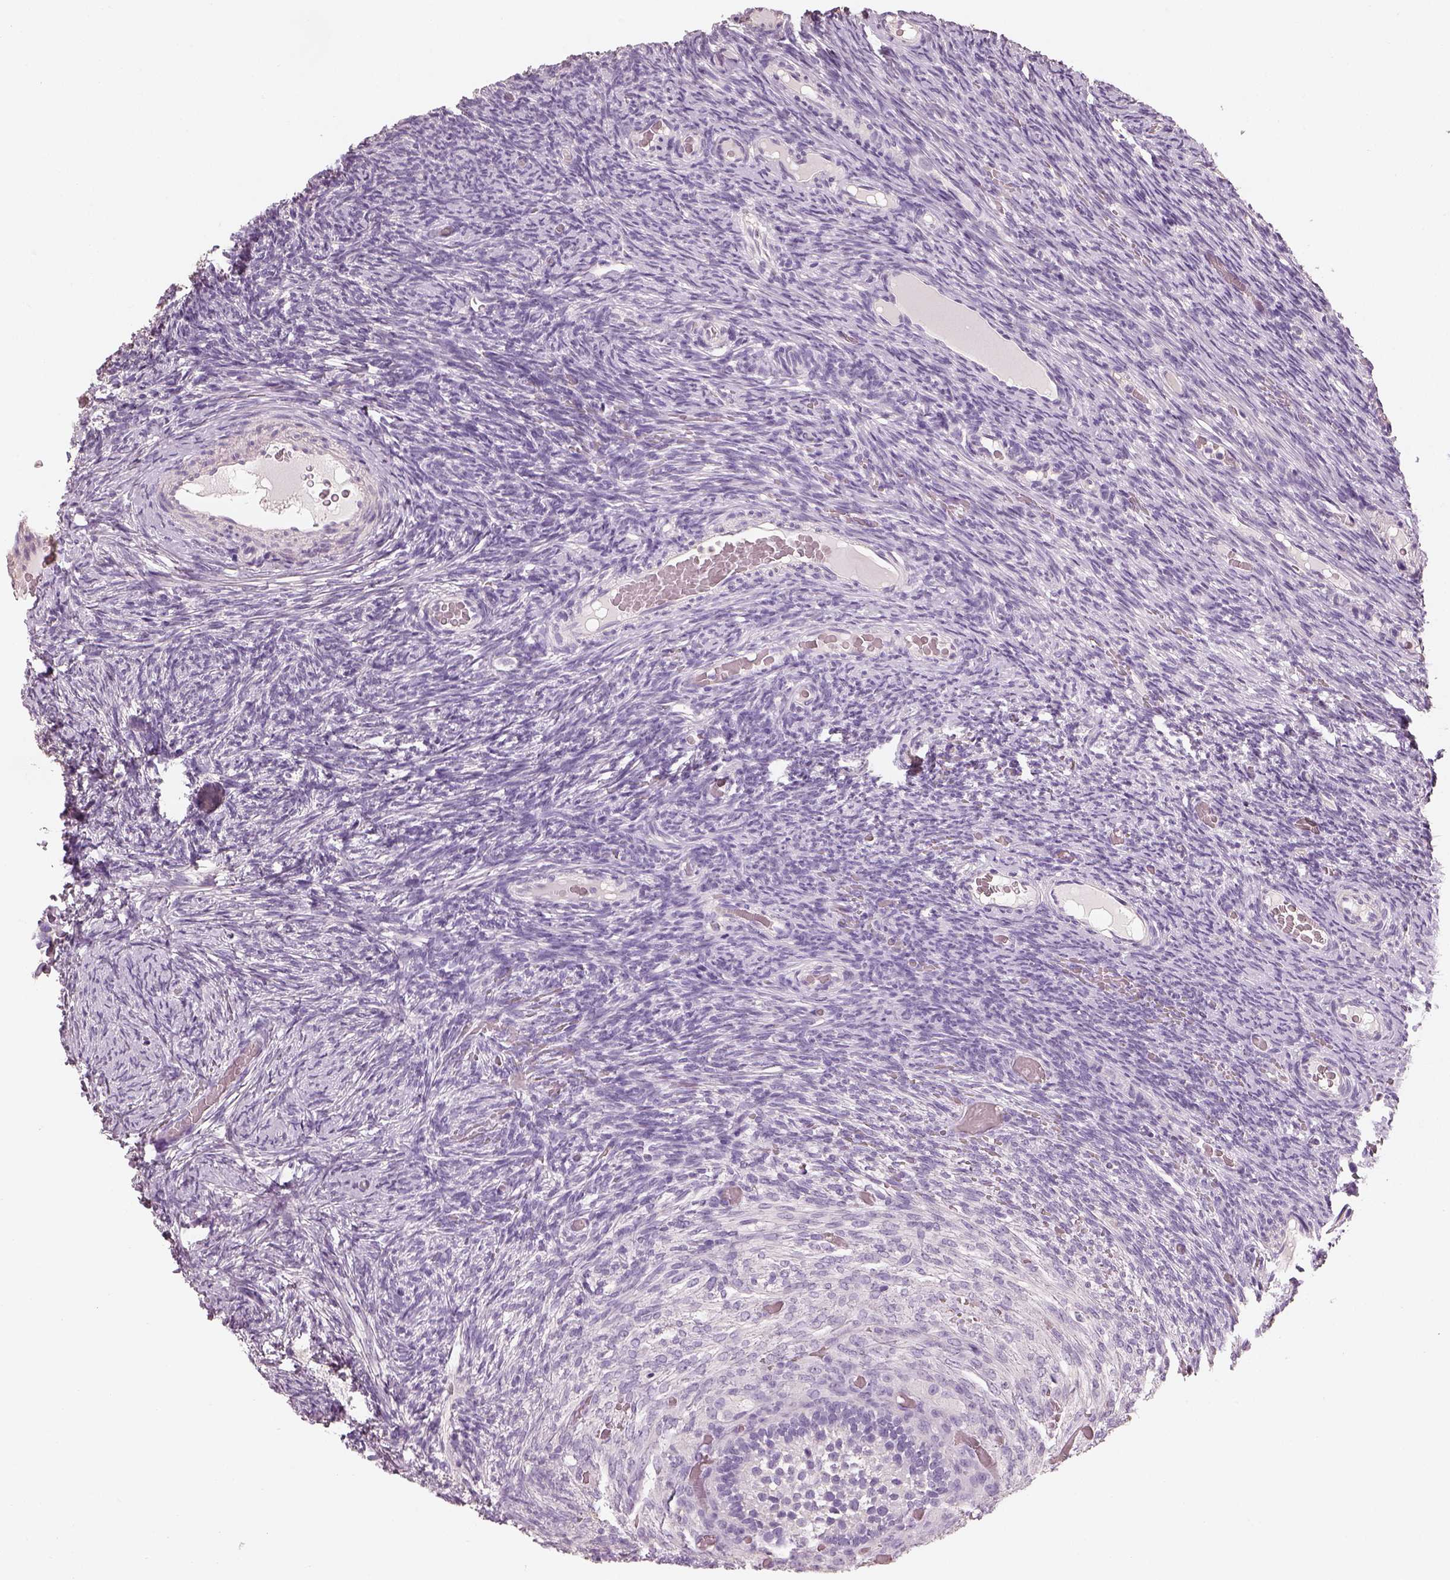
{"staining": {"intensity": "negative", "quantity": "none", "location": "none"}, "tissue": "ovary", "cell_type": "Follicle cells", "image_type": "normal", "snomed": [{"axis": "morphology", "description": "Normal tissue, NOS"}, {"axis": "topography", "description": "Ovary"}], "caption": "The image demonstrates no staining of follicle cells in normal ovary. The staining is performed using DAB (3,3'-diaminobenzidine) brown chromogen with nuclei counter-stained in using hematoxylin.", "gene": "OTUD6A", "patient": {"sex": "female", "age": 34}}